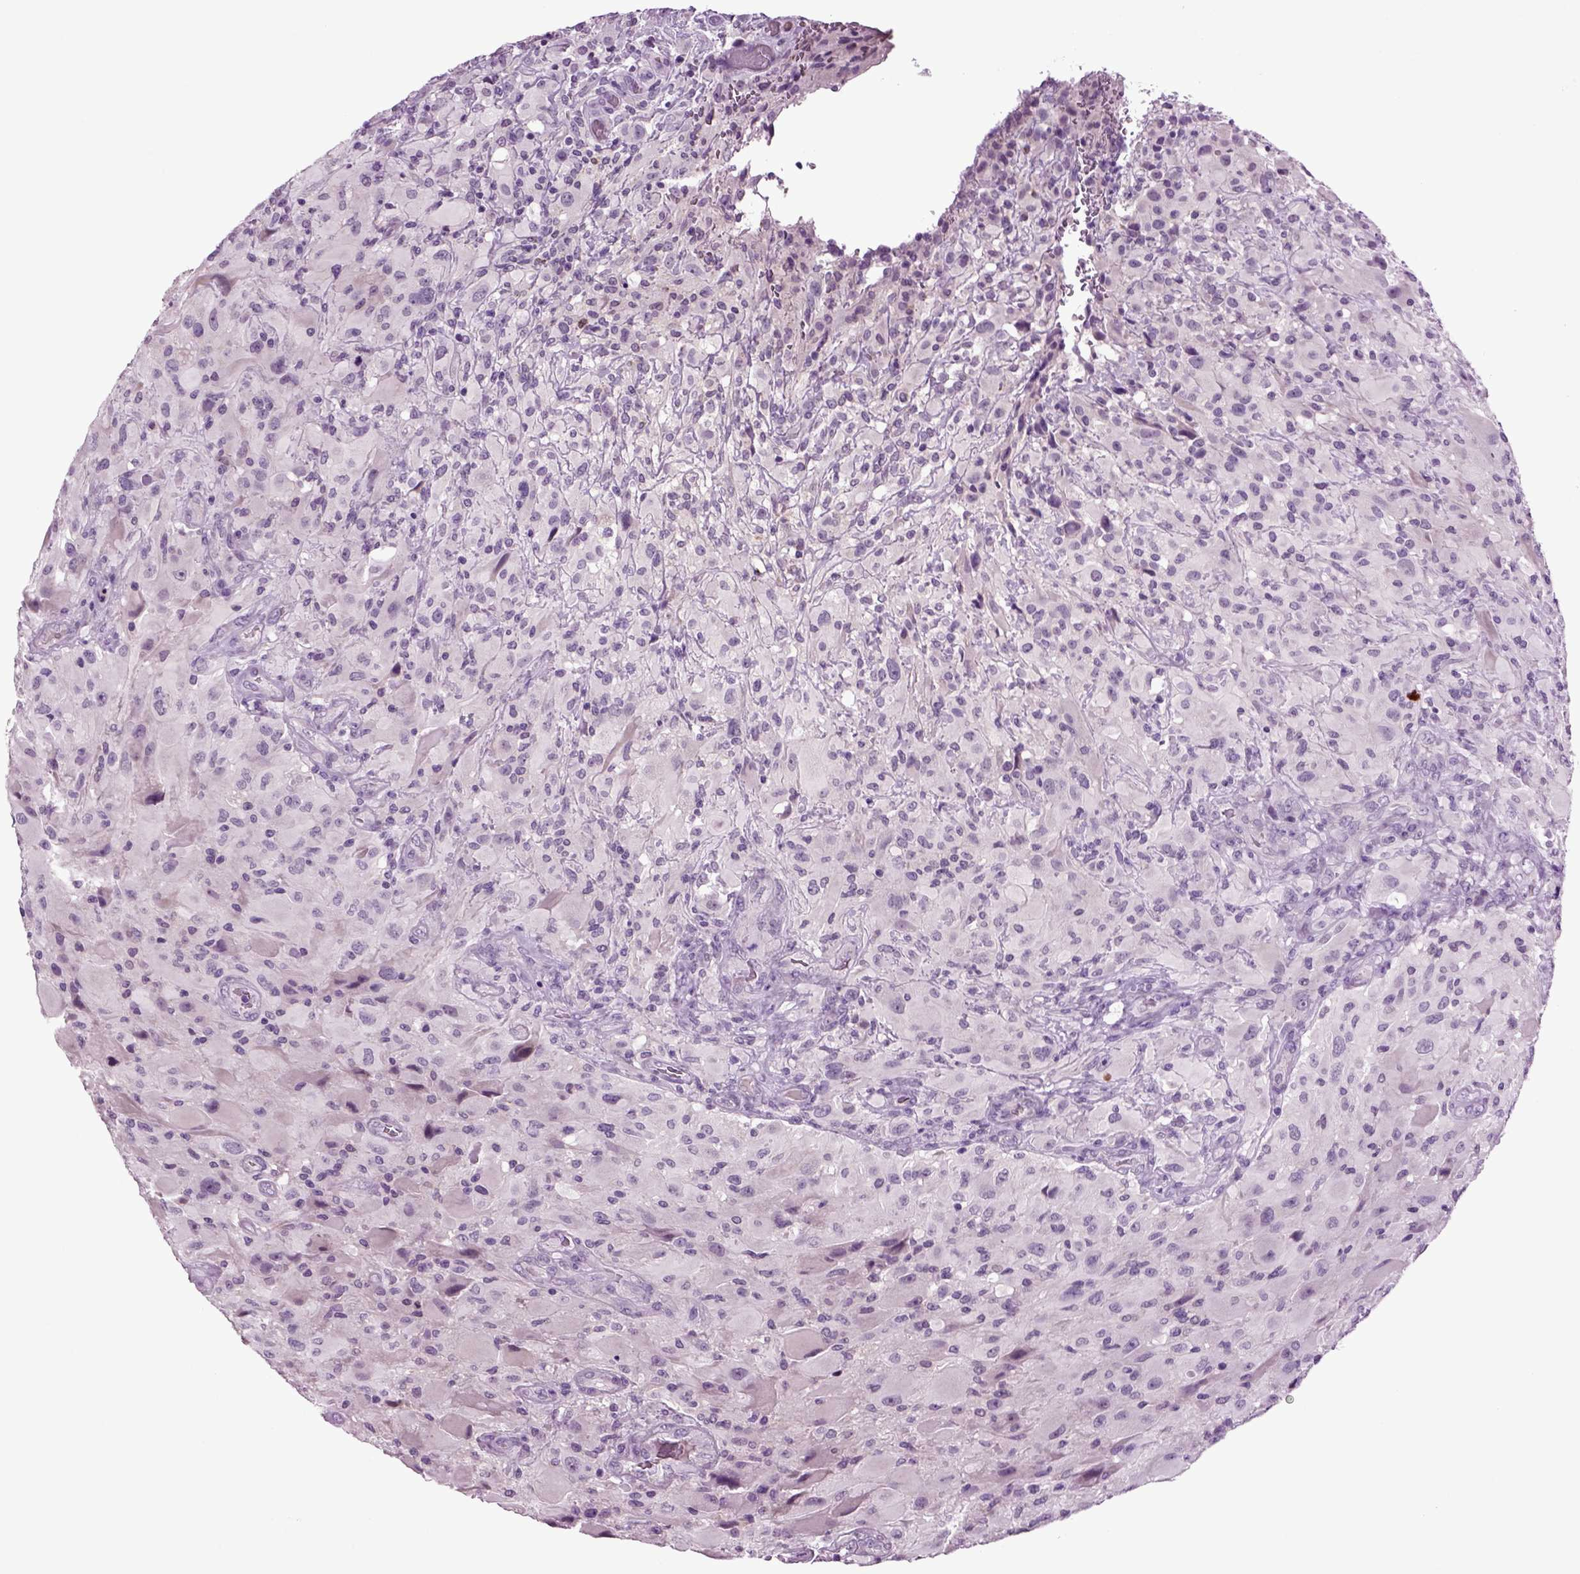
{"staining": {"intensity": "negative", "quantity": "none", "location": "none"}, "tissue": "glioma", "cell_type": "Tumor cells", "image_type": "cancer", "snomed": [{"axis": "morphology", "description": "Glioma, malignant, High grade"}, {"axis": "topography", "description": "Cerebral cortex"}], "caption": "A photomicrograph of human glioma is negative for staining in tumor cells.", "gene": "FGF11", "patient": {"sex": "male", "age": 35}}